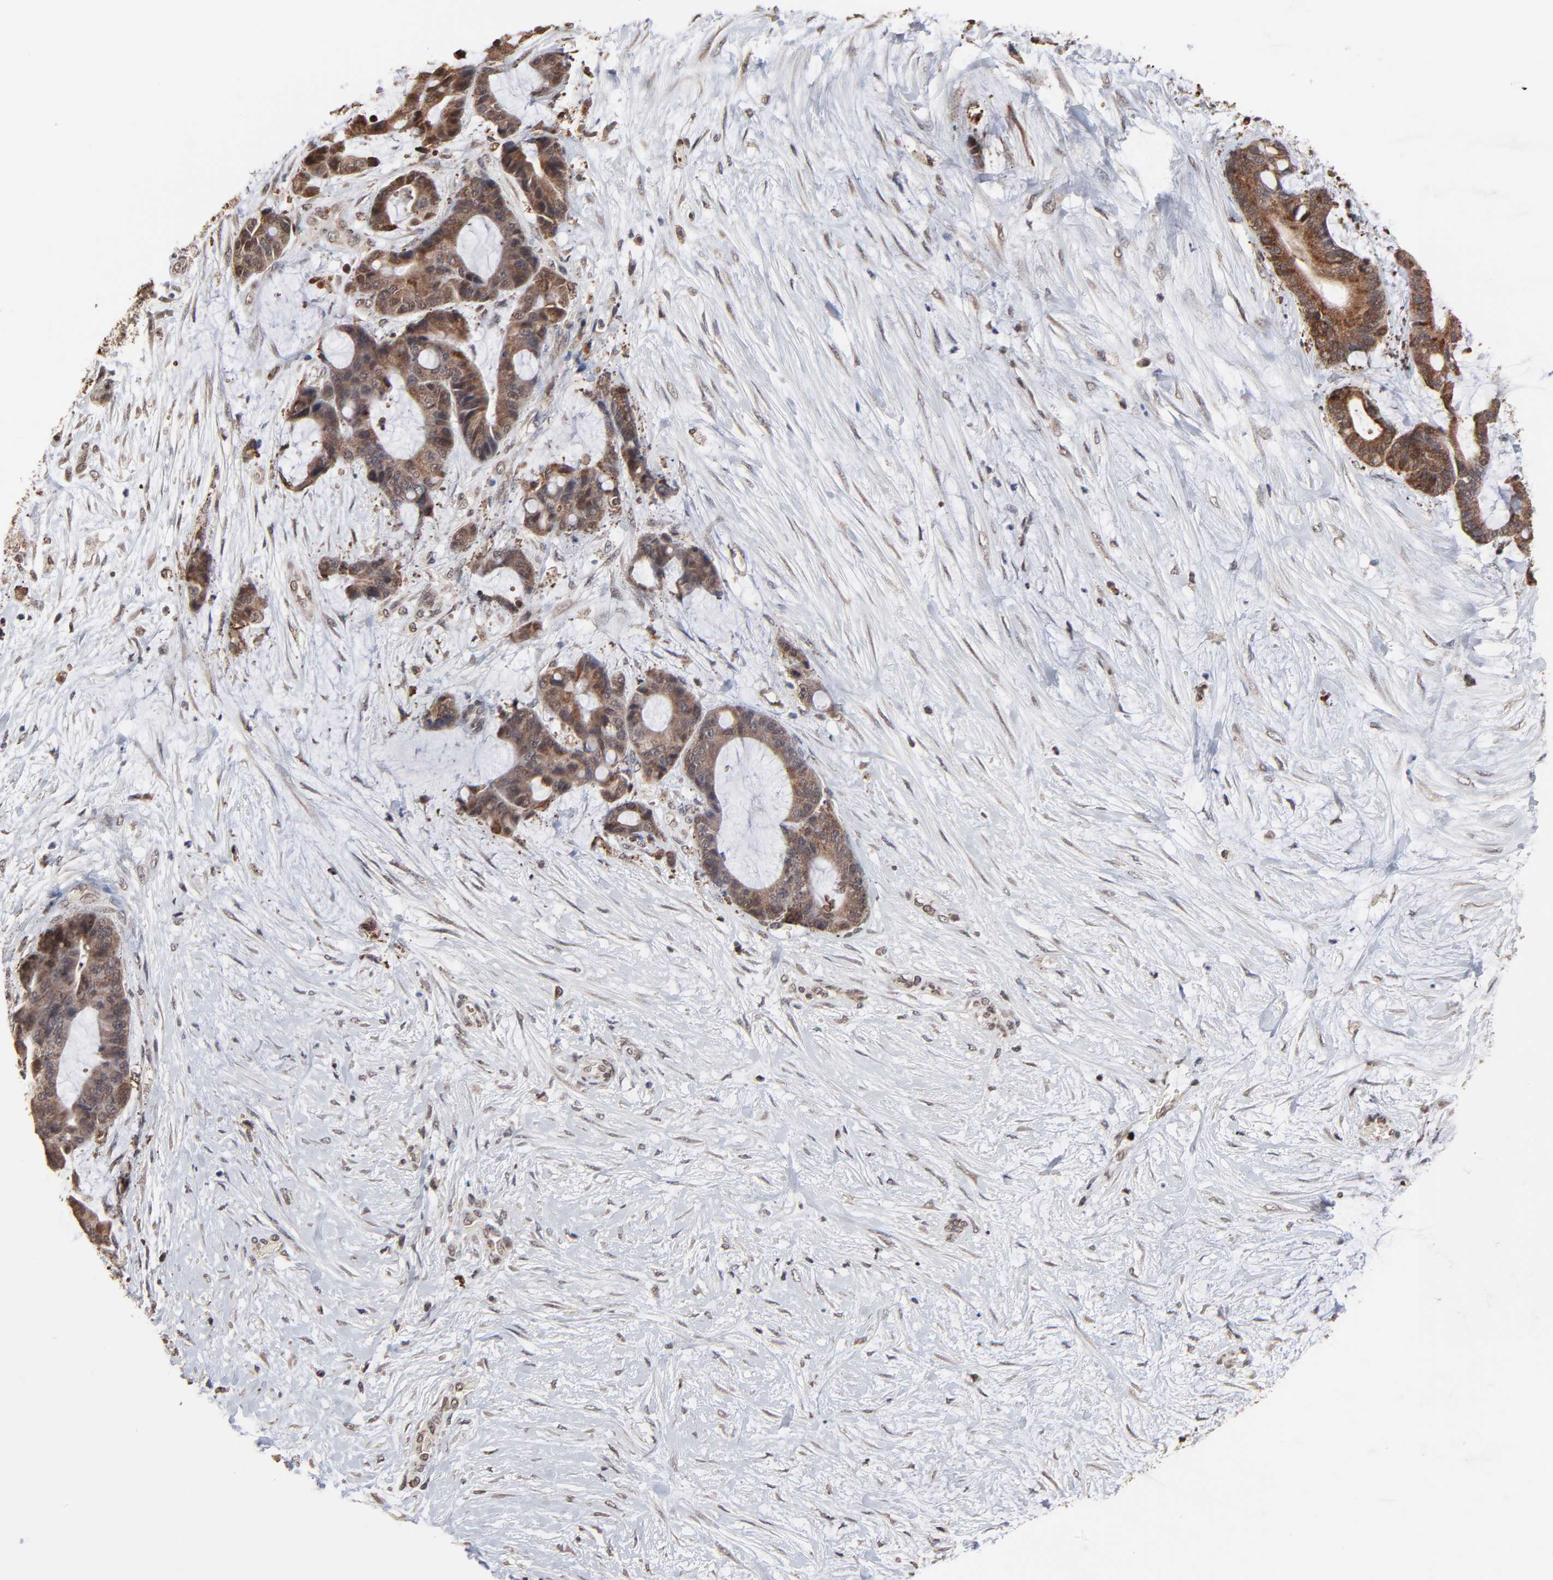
{"staining": {"intensity": "moderate", "quantity": ">75%", "location": "cytoplasmic/membranous"}, "tissue": "liver cancer", "cell_type": "Tumor cells", "image_type": "cancer", "snomed": [{"axis": "morphology", "description": "Cholangiocarcinoma"}, {"axis": "topography", "description": "Liver"}], "caption": "Liver cancer (cholangiocarcinoma) was stained to show a protein in brown. There is medium levels of moderate cytoplasmic/membranous positivity in about >75% of tumor cells.", "gene": "CHM", "patient": {"sex": "female", "age": 73}}